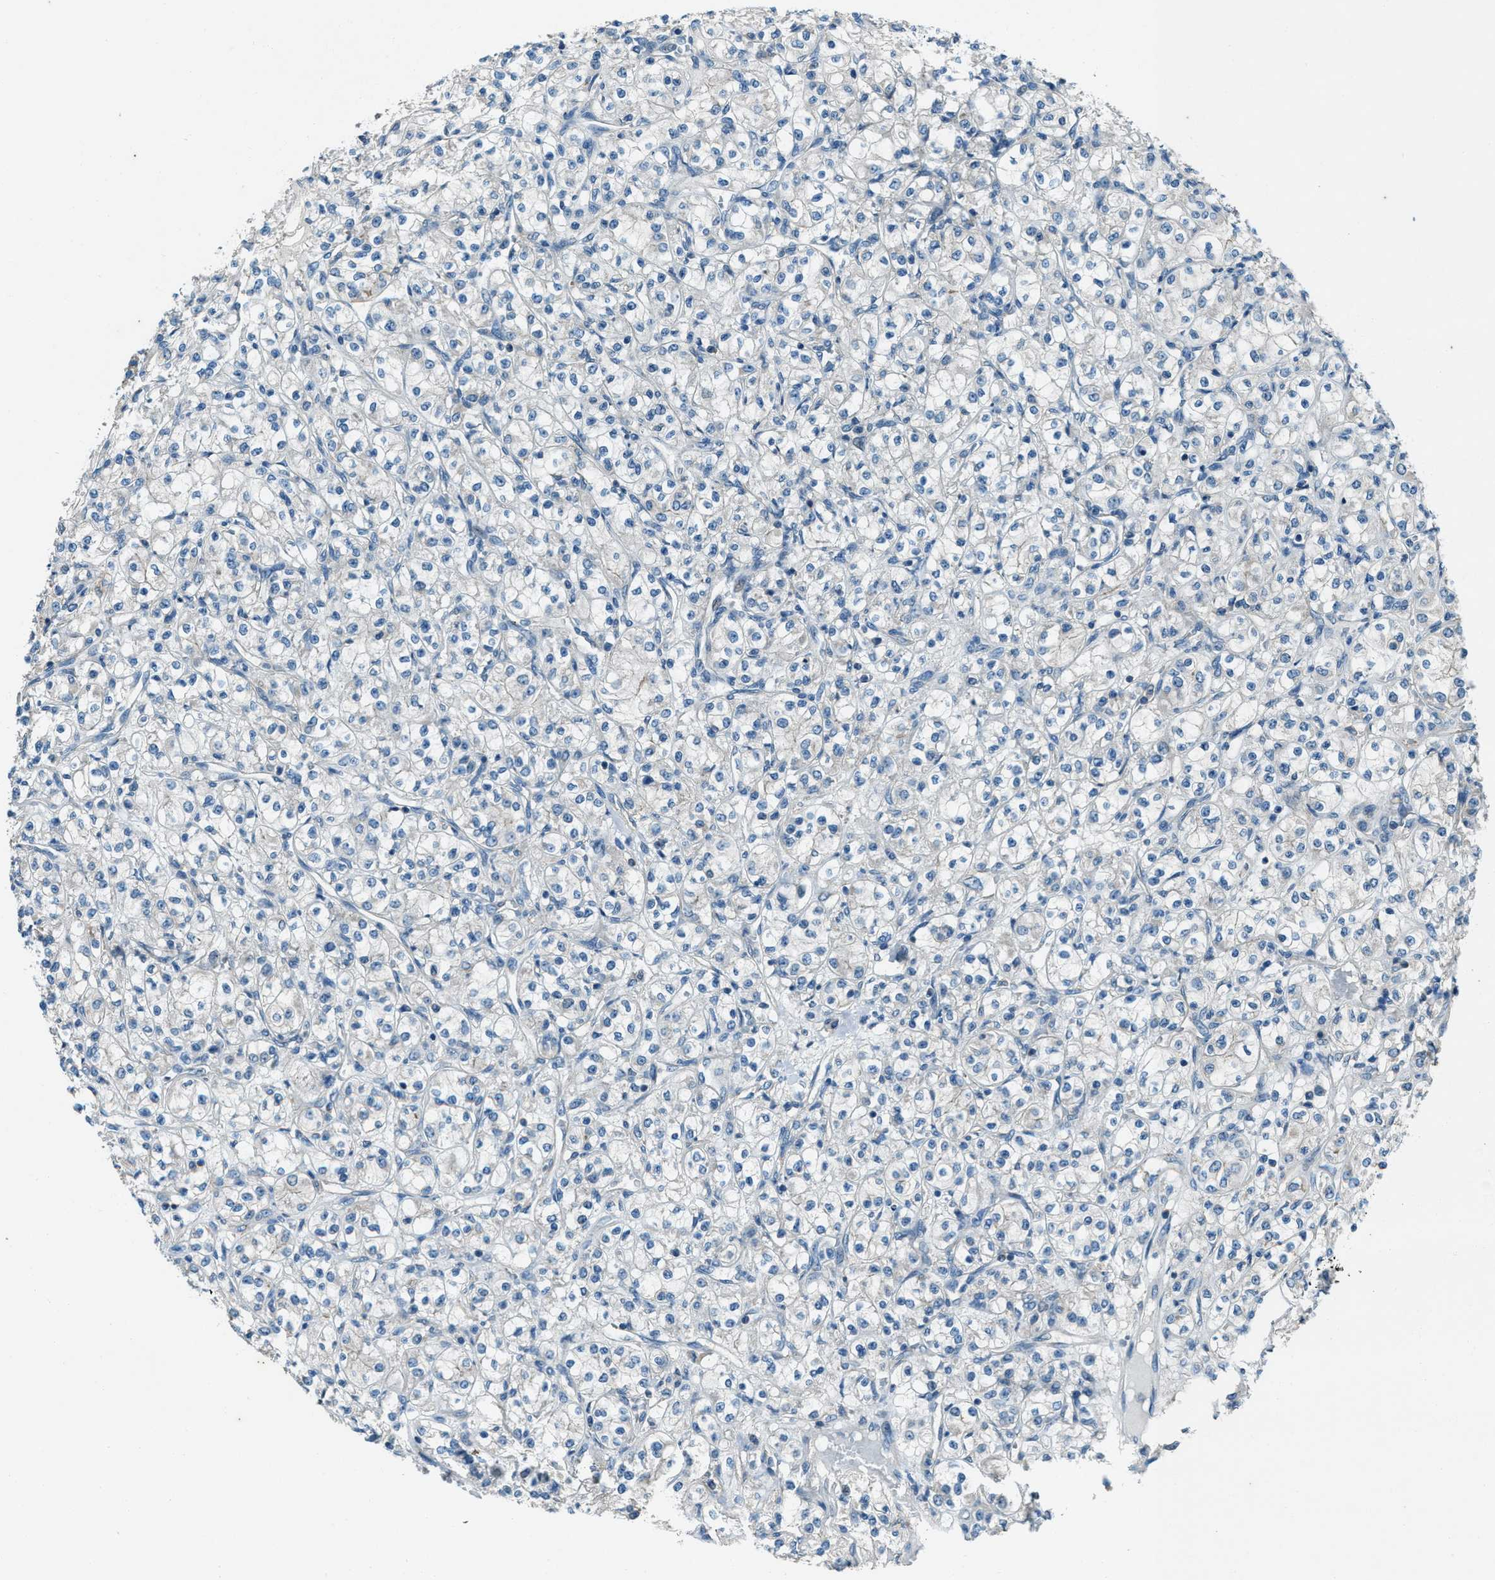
{"staining": {"intensity": "negative", "quantity": "none", "location": "none"}, "tissue": "renal cancer", "cell_type": "Tumor cells", "image_type": "cancer", "snomed": [{"axis": "morphology", "description": "Adenocarcinoma, NOS"}, {"axis": "topography", "description": "Kidney"}], "caption": "The IHC image has no significant positivity in tumor cells of renal cancer (adenocarcinoma) tissue. The staining was performed using DAB (3,3'-diaminobenzidine) to visualize the protein expression in brown, while the nuclei were stained in blue with hematoxylin (Magnification: 20x).", "gene": "SVIL", "patient": {"sex": "male", "age": 77}}